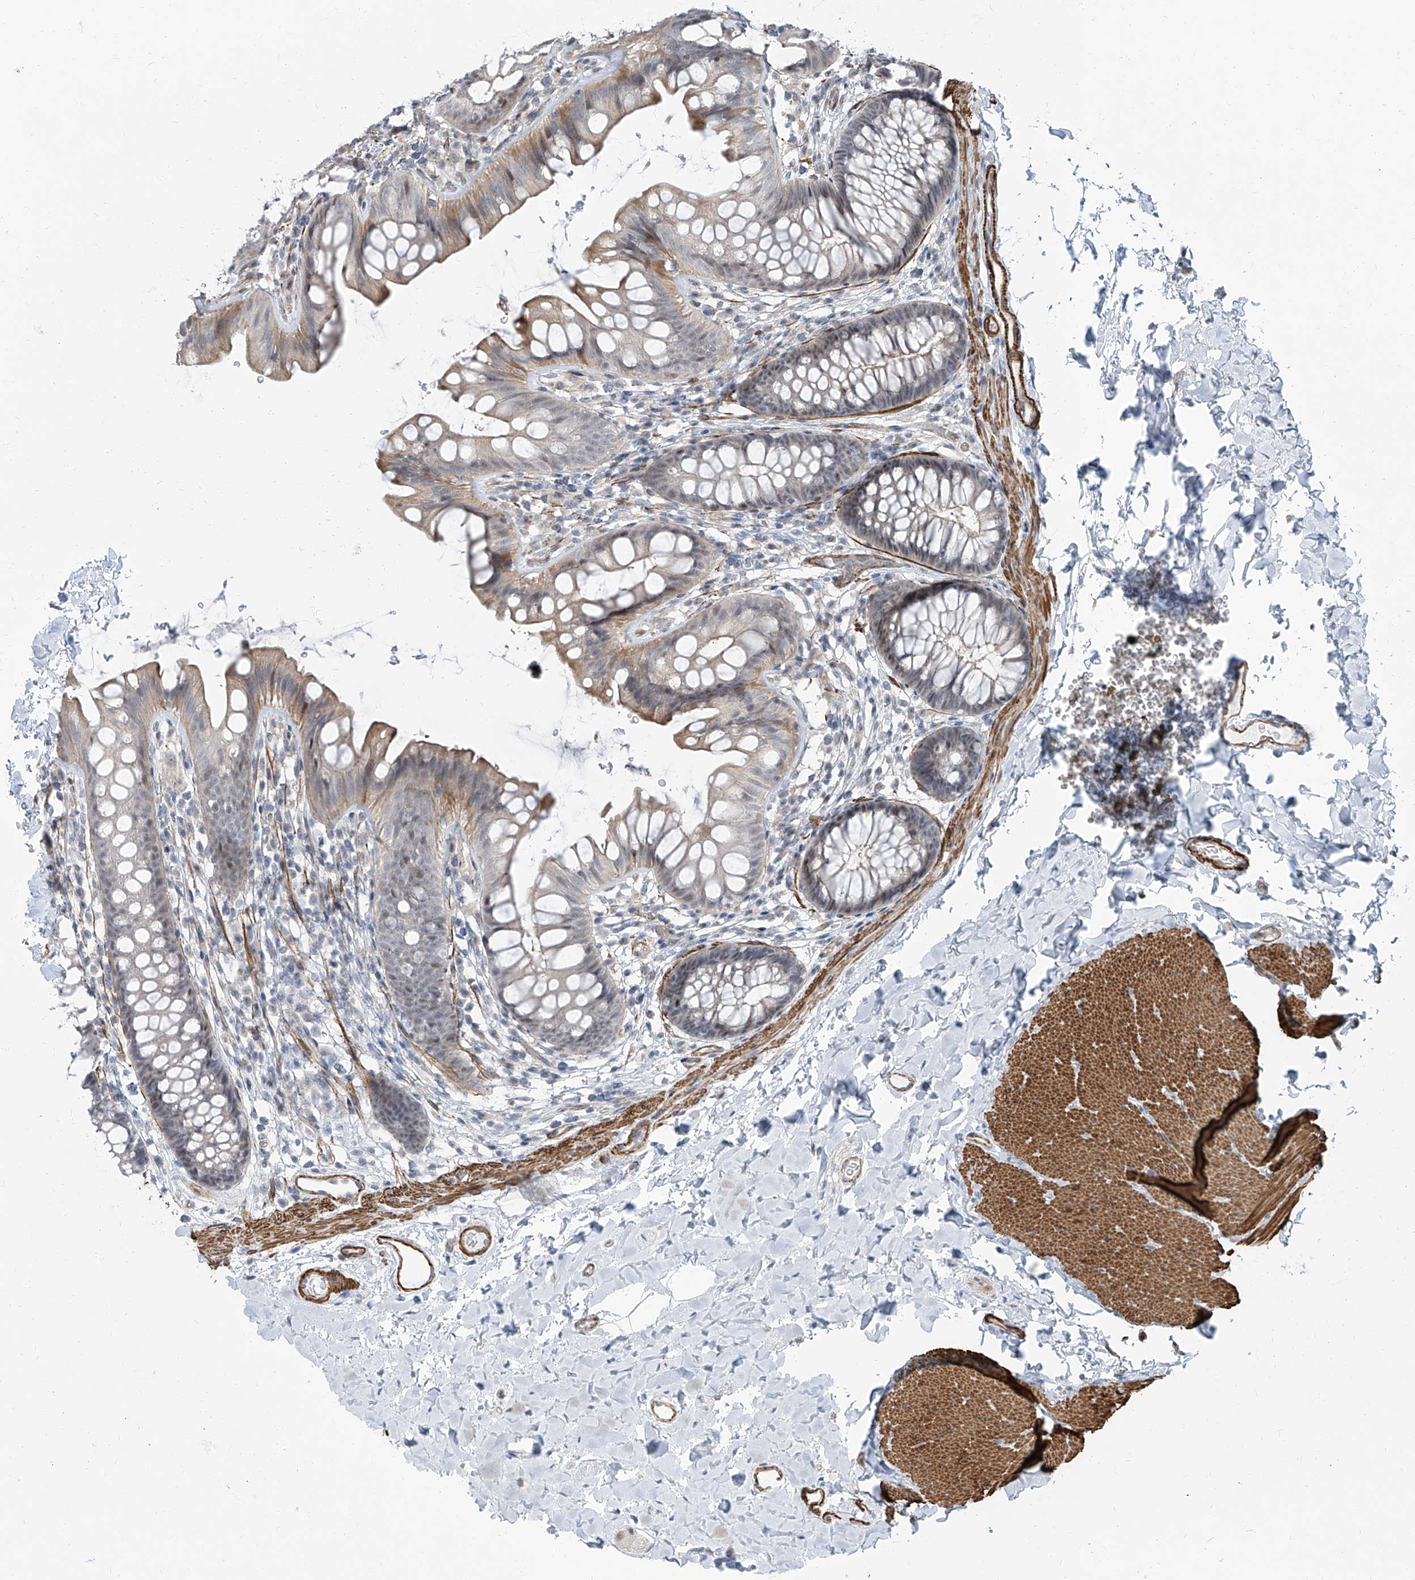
{"staining": {"intensity": "moderate", "quantity": "25%-75%", "location": "cytoplasmic/membranous"}, "tissue": "colon", "cell_type": "Endothelial cells", "image_type": "normal", "snomed": [{"axis": "morphology", "description": "Normal tissue, NOS"}, {"axis": "topography", "description": "Colon"}], "caption": "IHC staining of normal colon, which shows medium levels of moderate cytoplasmic/membranous positivity in about 25%-75% of endothelial cells indicating moderate cytoplasmic/membranous protein staining. The staining was performed using DAB (brown) for protein detection and nuclei were counterstained in hematoxylin (blue).", "gene": "TXLNB", "patient": {"sex": "female", "age": 62}}